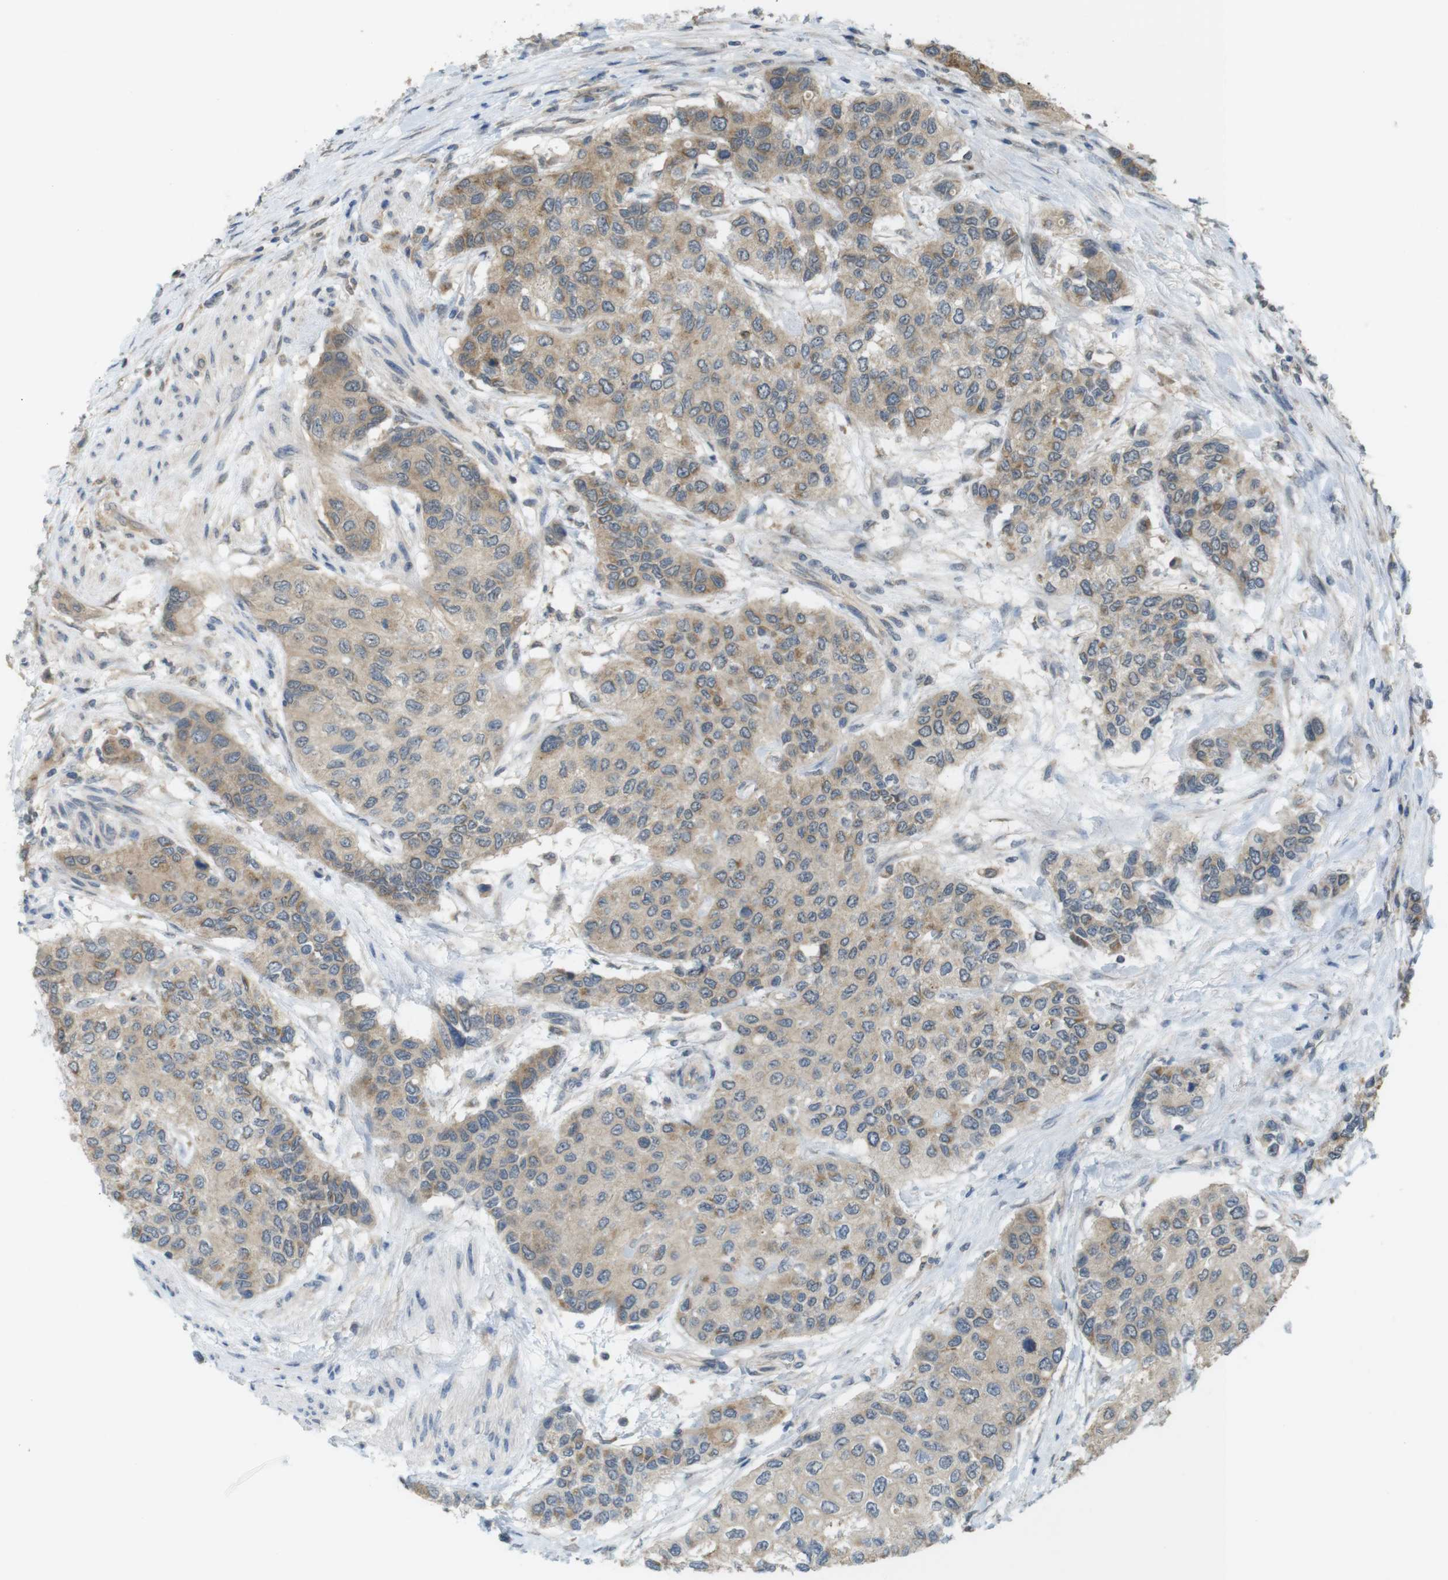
{"staining": {"intensity": "moderate", "quantity": ">75%", "location": "cytoplasmic/membranous"}, "tissue": "urothelial cancer", "cell_type": "Tumor cells", "image_type": "cancer", "snomed": [{"axis": "morphology", "description": "Urothelial carcinoma, High grade"}, {"axis": "topography", "description": "Urinary bladder"}], "caption": "IHC of human urothelial carcinoma (high-grade) exhibits medium levels of moderate cytoplasmic/membranous staining in approximately >75% of tumor cells.", "gene": "RNF130", "patient": {"sex": "female", "age": 56}}